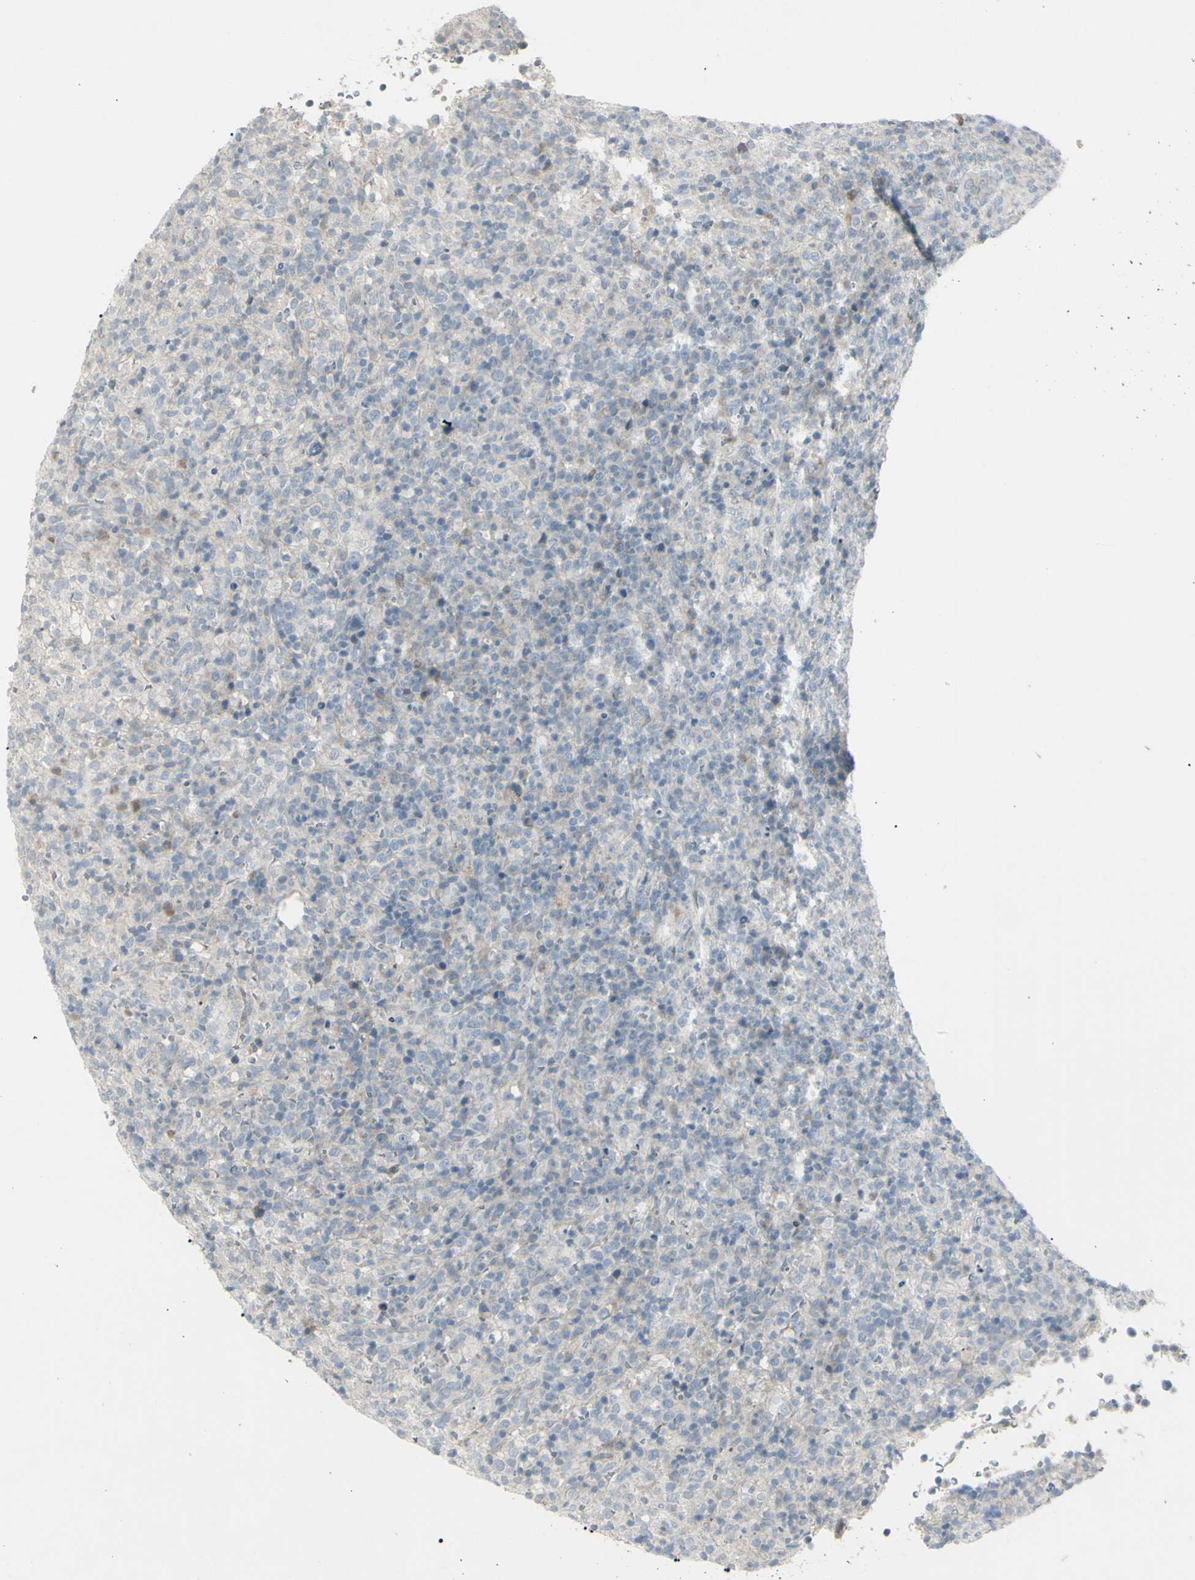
{"staining": {"intensity": "negative", "quantity": "none", "location": "none"}, "tissue": "lymphoma", "cell_type": "Tumor cells", "image_type": "cancer", "snomed": [{"axis": "morphology", "description": "Malignant lymphoma, non-Hodgkin's type, High grade"}, {"axis": "topography", "description": "Lymph node"}], "caption": "High-grade malignant lymphoma, non-Hodgkin's type was stained to show a protein in brown. There is no significant expression in tumor cells. Brightfield microscopy of IHC stained with DAB (brown) and hematoxylin (blue), captured at high magnification.", "gene": "SH3GL2", "patient": {"sex": "female", "age": 76}}